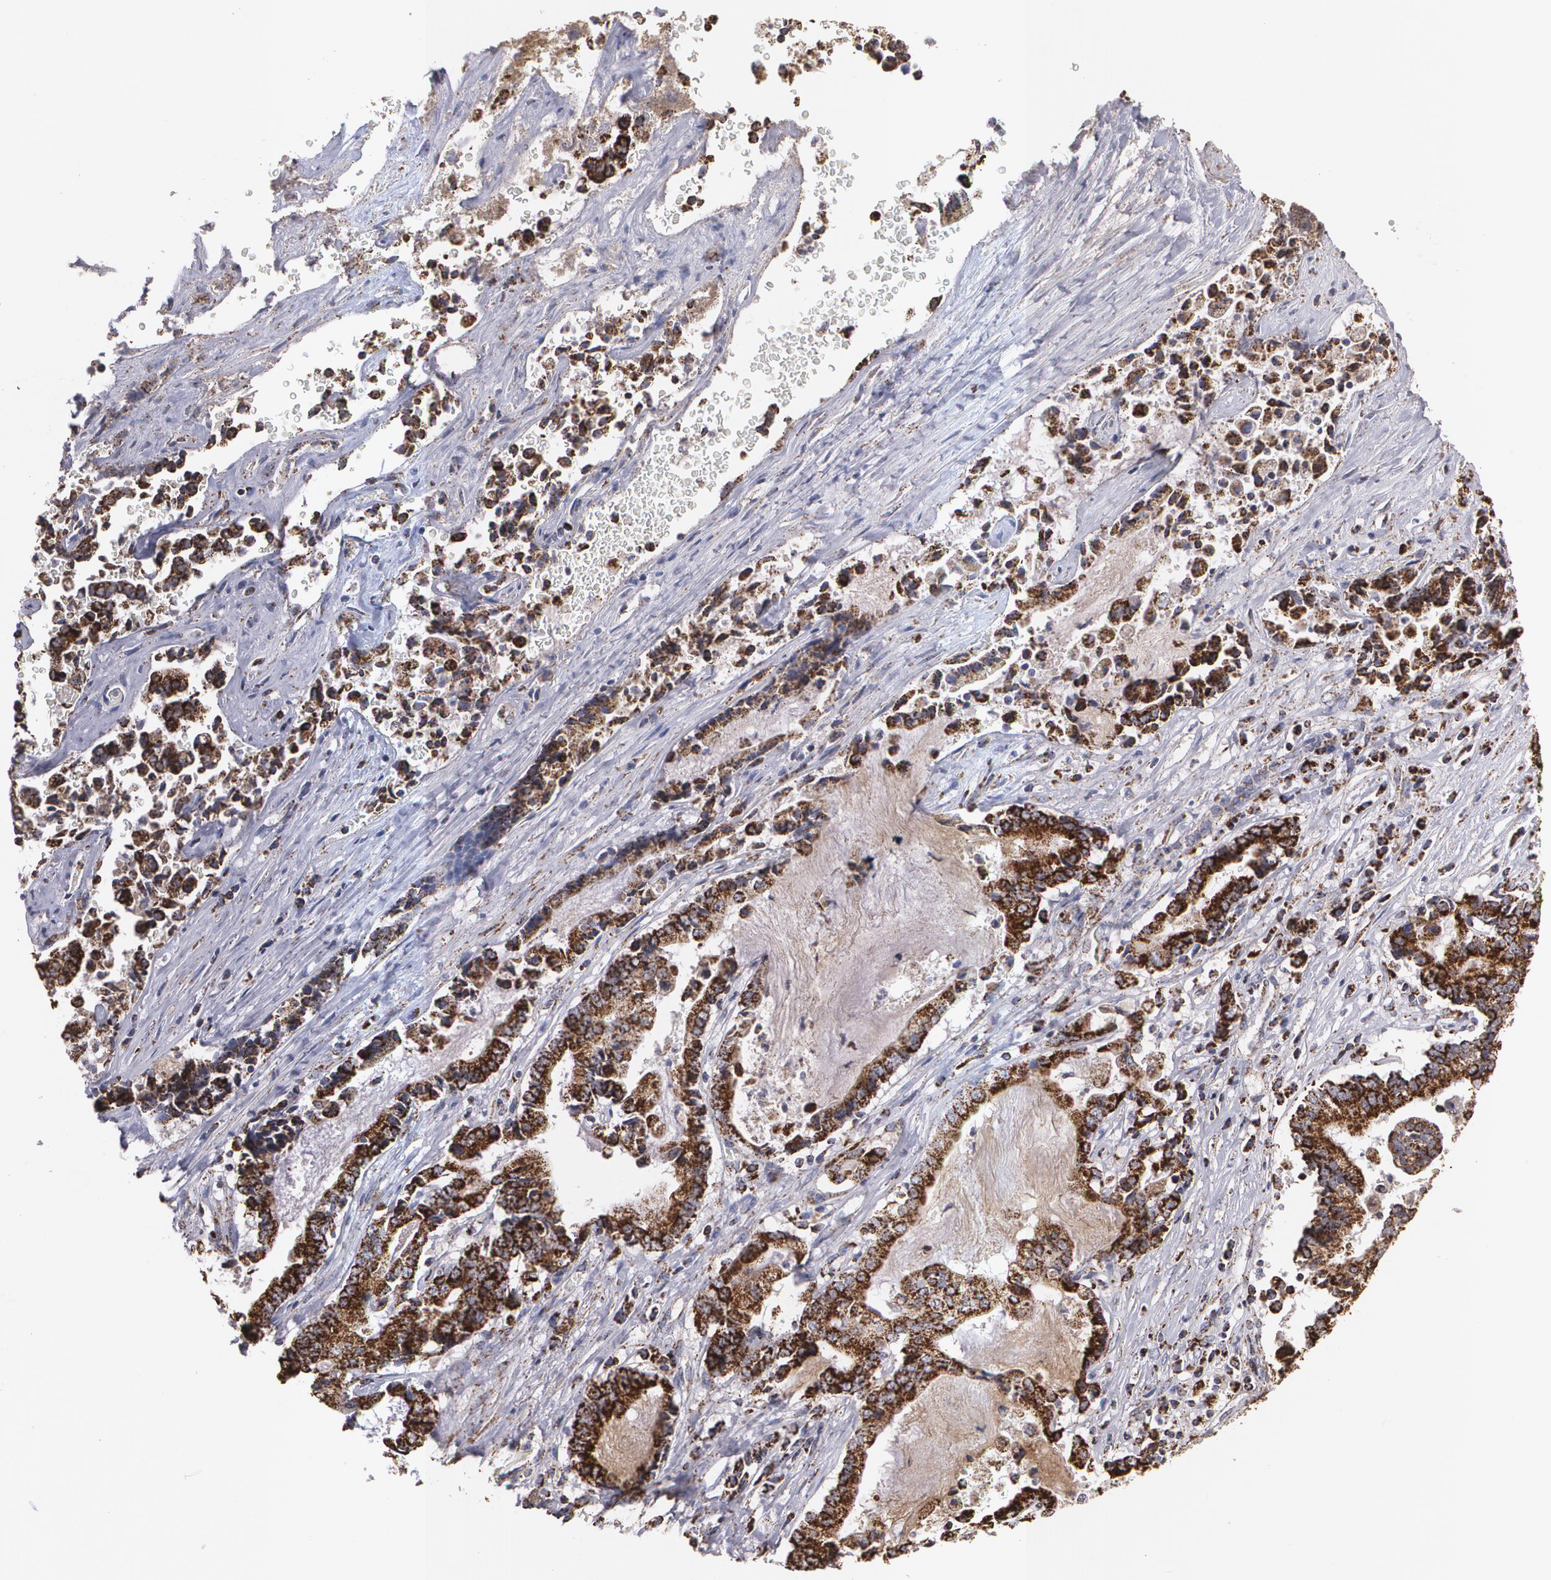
{"staining": {"intensity": "strong", "quantity": ">75%", "location": "cytoplasmic/membranous"}, "tissue": "liver cancer", "cell_type": "Tumor cells", "image_type": "cancer", "snomed": [{"axis": "morphology", "description": "Cholangiocarcinoma"}, {"axis": "topography", "description": "Liver"}], "caption": "Immunohistochemistry (IHC) micrograph of human liver cancer stained for a protein (brown), which displays high levels of strong cytoplasmic/membranous expression in approximately >75% of tumor cells.", "gene": "HSPD1", "patient": {"sex": "male", "age": 57}}